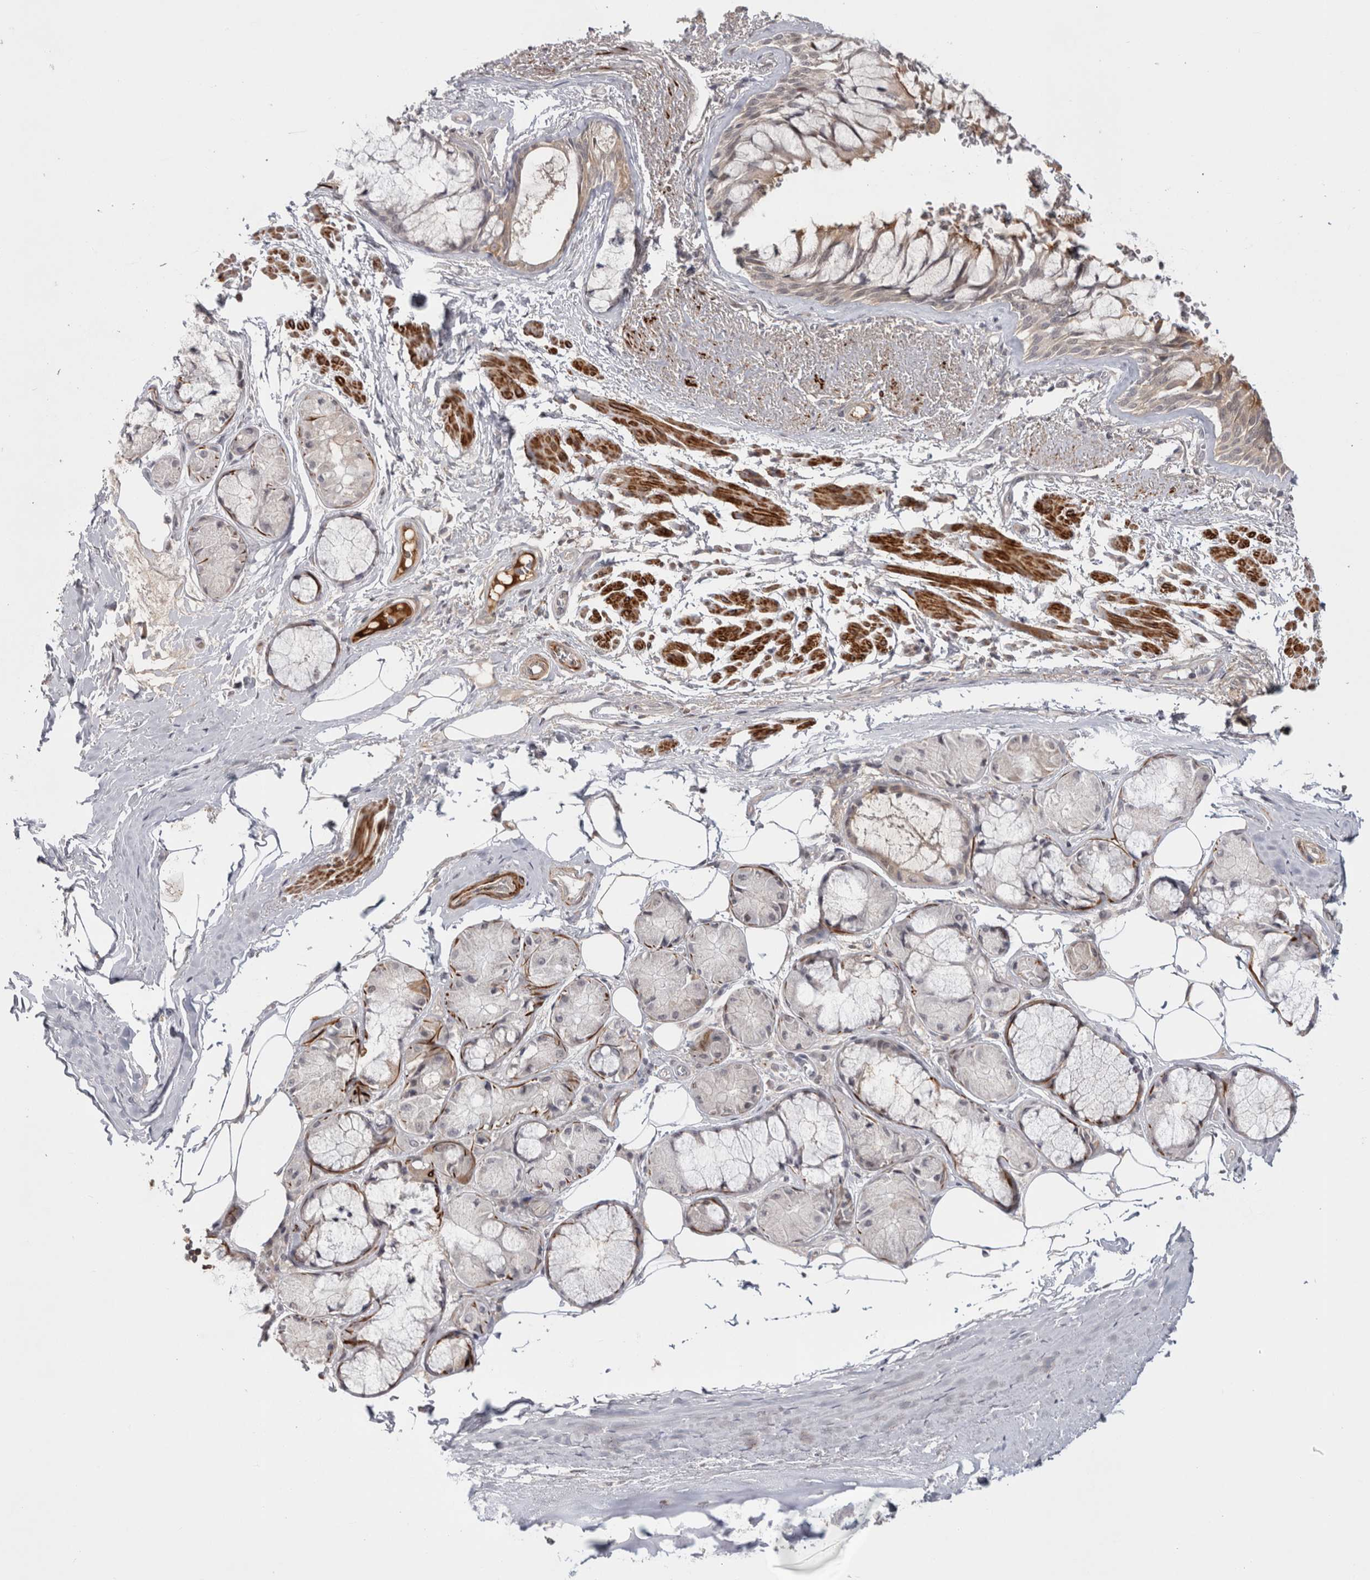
{"staining": {"intensity": "weak", "quantity": "25%-75%", "location": "cytoplasmic/membranous"}, "tissue": "bronchus", "cell_type": "Respiratory epithelial cells", "image_type": "normal", "snomed": [{"axis": "morphology", "description": "Normal tissue, NOS"}, {"axis": "topography", "description": "Bronchus"}], "caption": "Weak cytoplasmic/membranous protein staining is seen in approximately 25%-75% of respiratory epithelial cells in bronchus. Using DAB (brown) and hematoxylin (blue) stains, captured at high magnification using brightfield microscopy.", "gene": "ZNF318", "patient": {"sex": "male", "age": 66}}